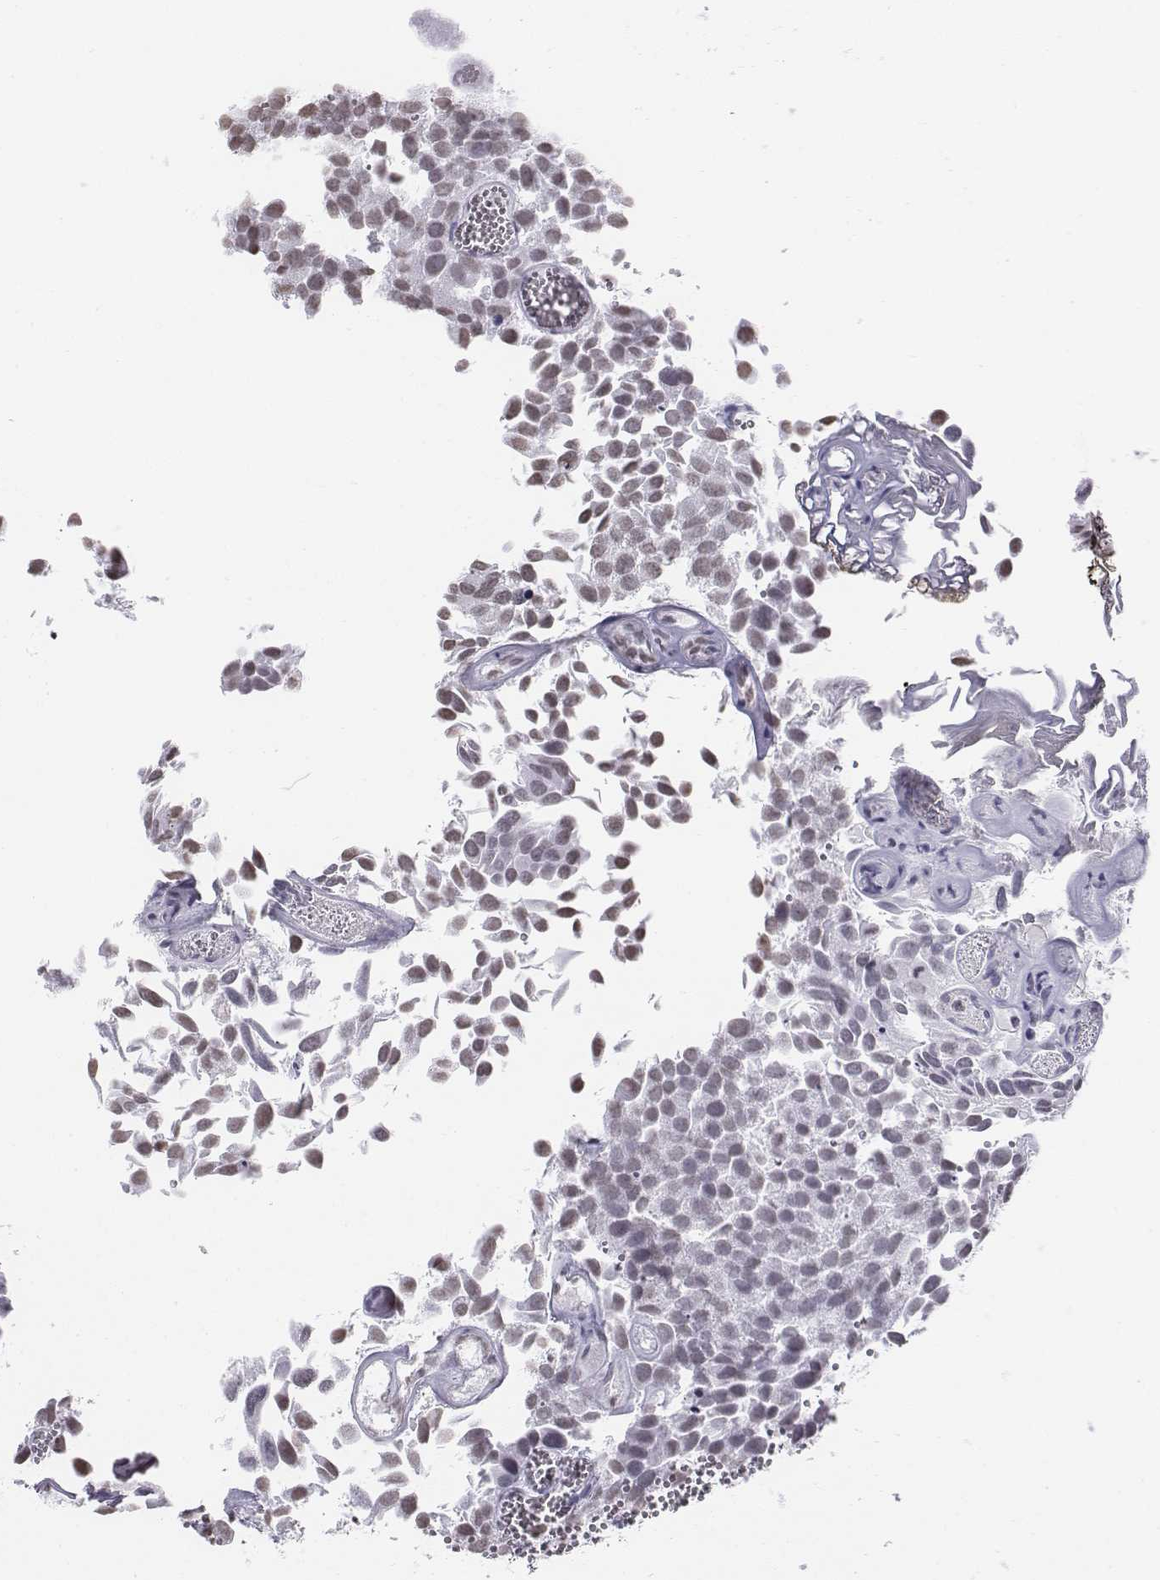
{"staining": {"intensity": "weak", "quantity": "25%-75%", "location": "nuclear"}, "tissue": "urothelial cancer", "cell_type": "Tumor cells", "image_type": "cancer", "snomed": [{"axis": "morphology", "description": "Urothelial carcinoma, Low grade"}, {"axis": "topography", "description": "Urinary bladder"}], "caption": "Brown immunohistochemical staining in urothelial carcinoma (low-grade) shows weak nuclear positivity in approximately 25%-75% of tumor cells.", "gene": "BARHL1", "patient": {"sex": "female", "age": 69}}